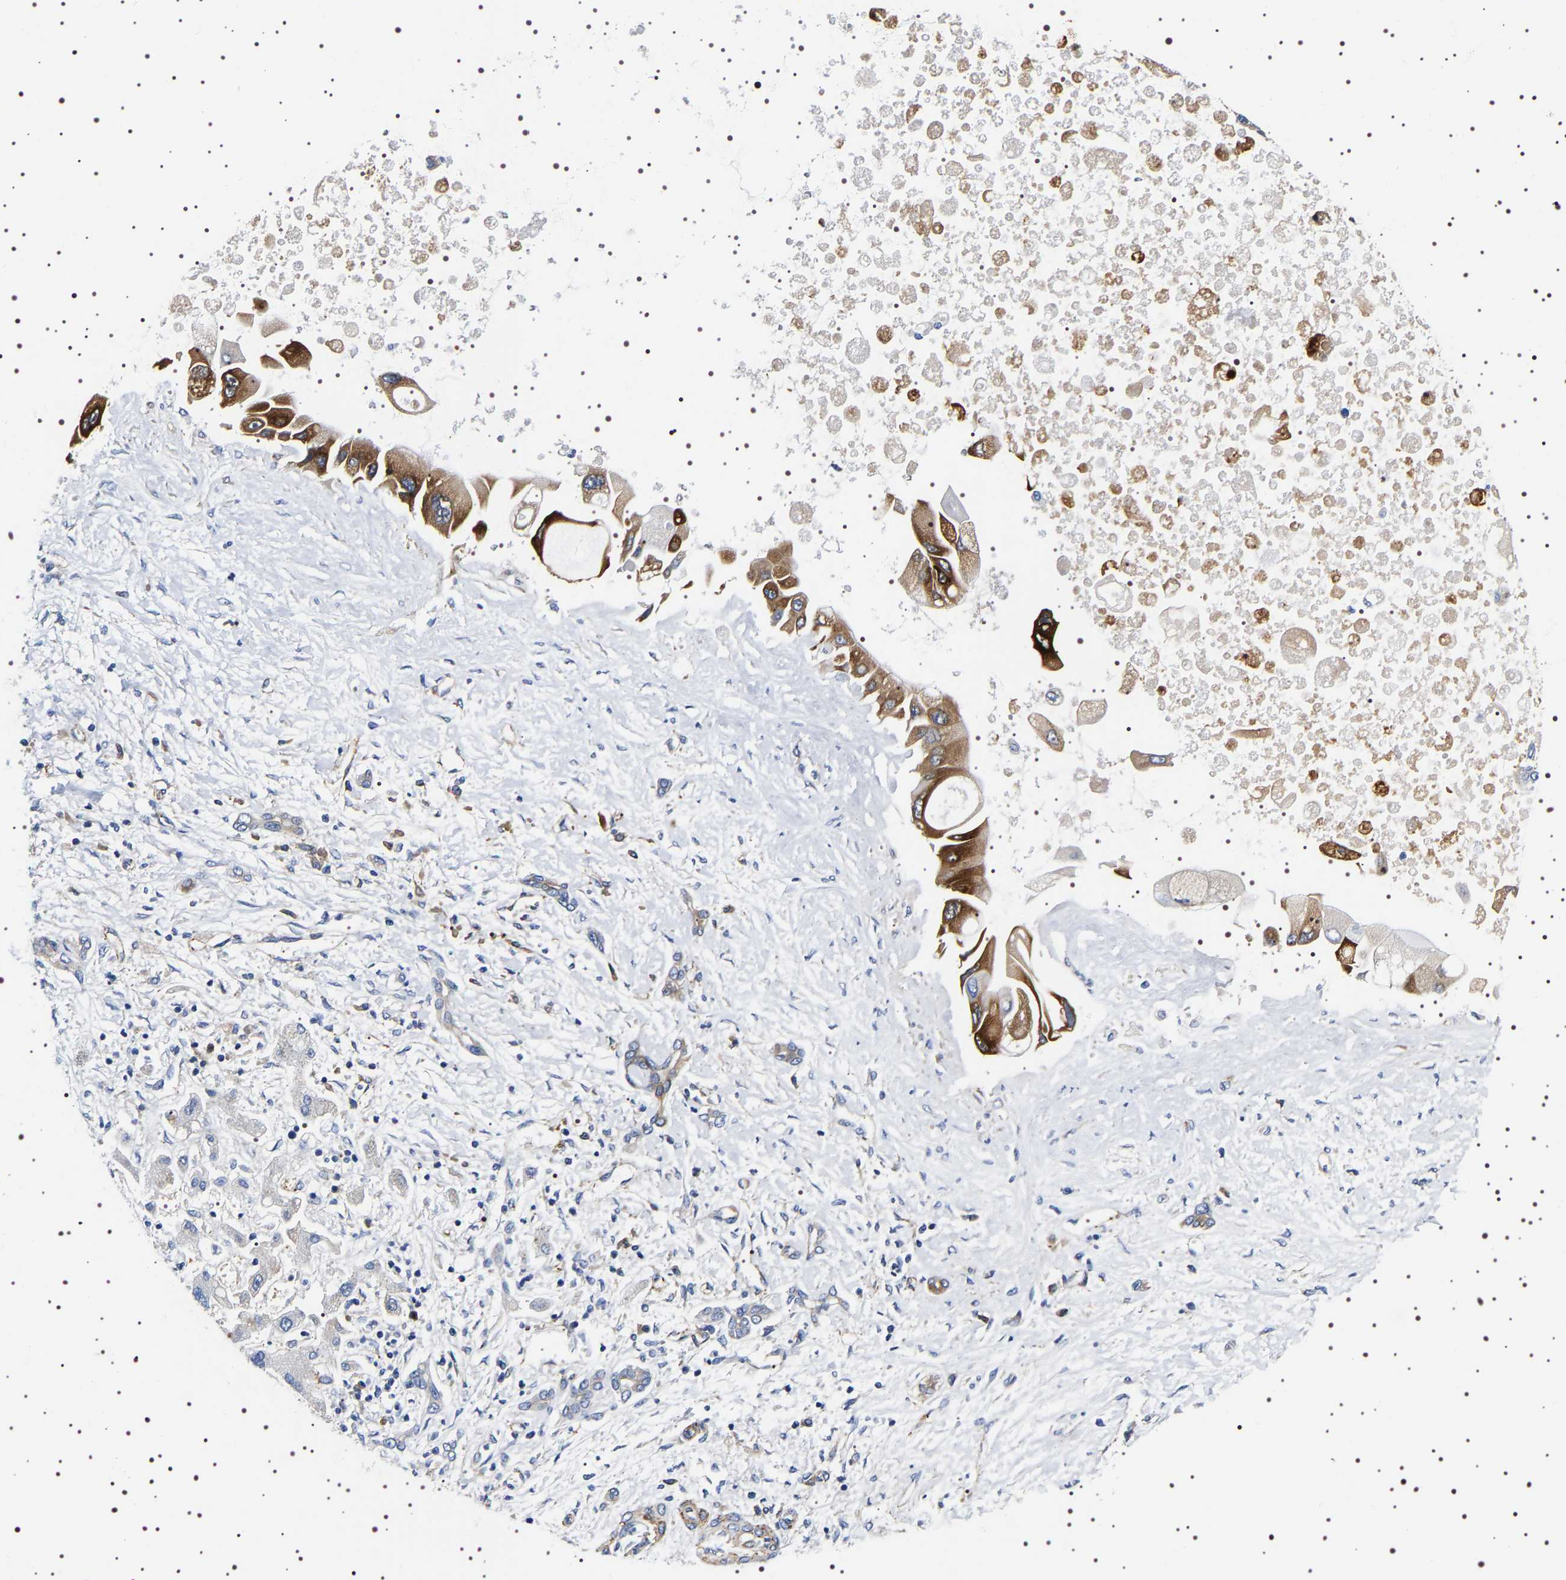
{"staining": {"intensity": "strong", "quantity": ">75%", "location": "cytoplasmic/membranous"}, "tissue": "liver cancer", "cell_type": "Tumor cells", "image_type": "cancer", "snomed": [{"axis": "morphology", "description": "Cholangiocarcinoma"}, {"axis": "topography", "description": "Liver"}], "caption": "A photomicrograph of liver cholangiocarcinoma stained for a protein displays strong cytoplasmic/membranous brown staining in tumor cells.", "gene": "SQLE", "patient": {"sex": "male", "age": 50}}